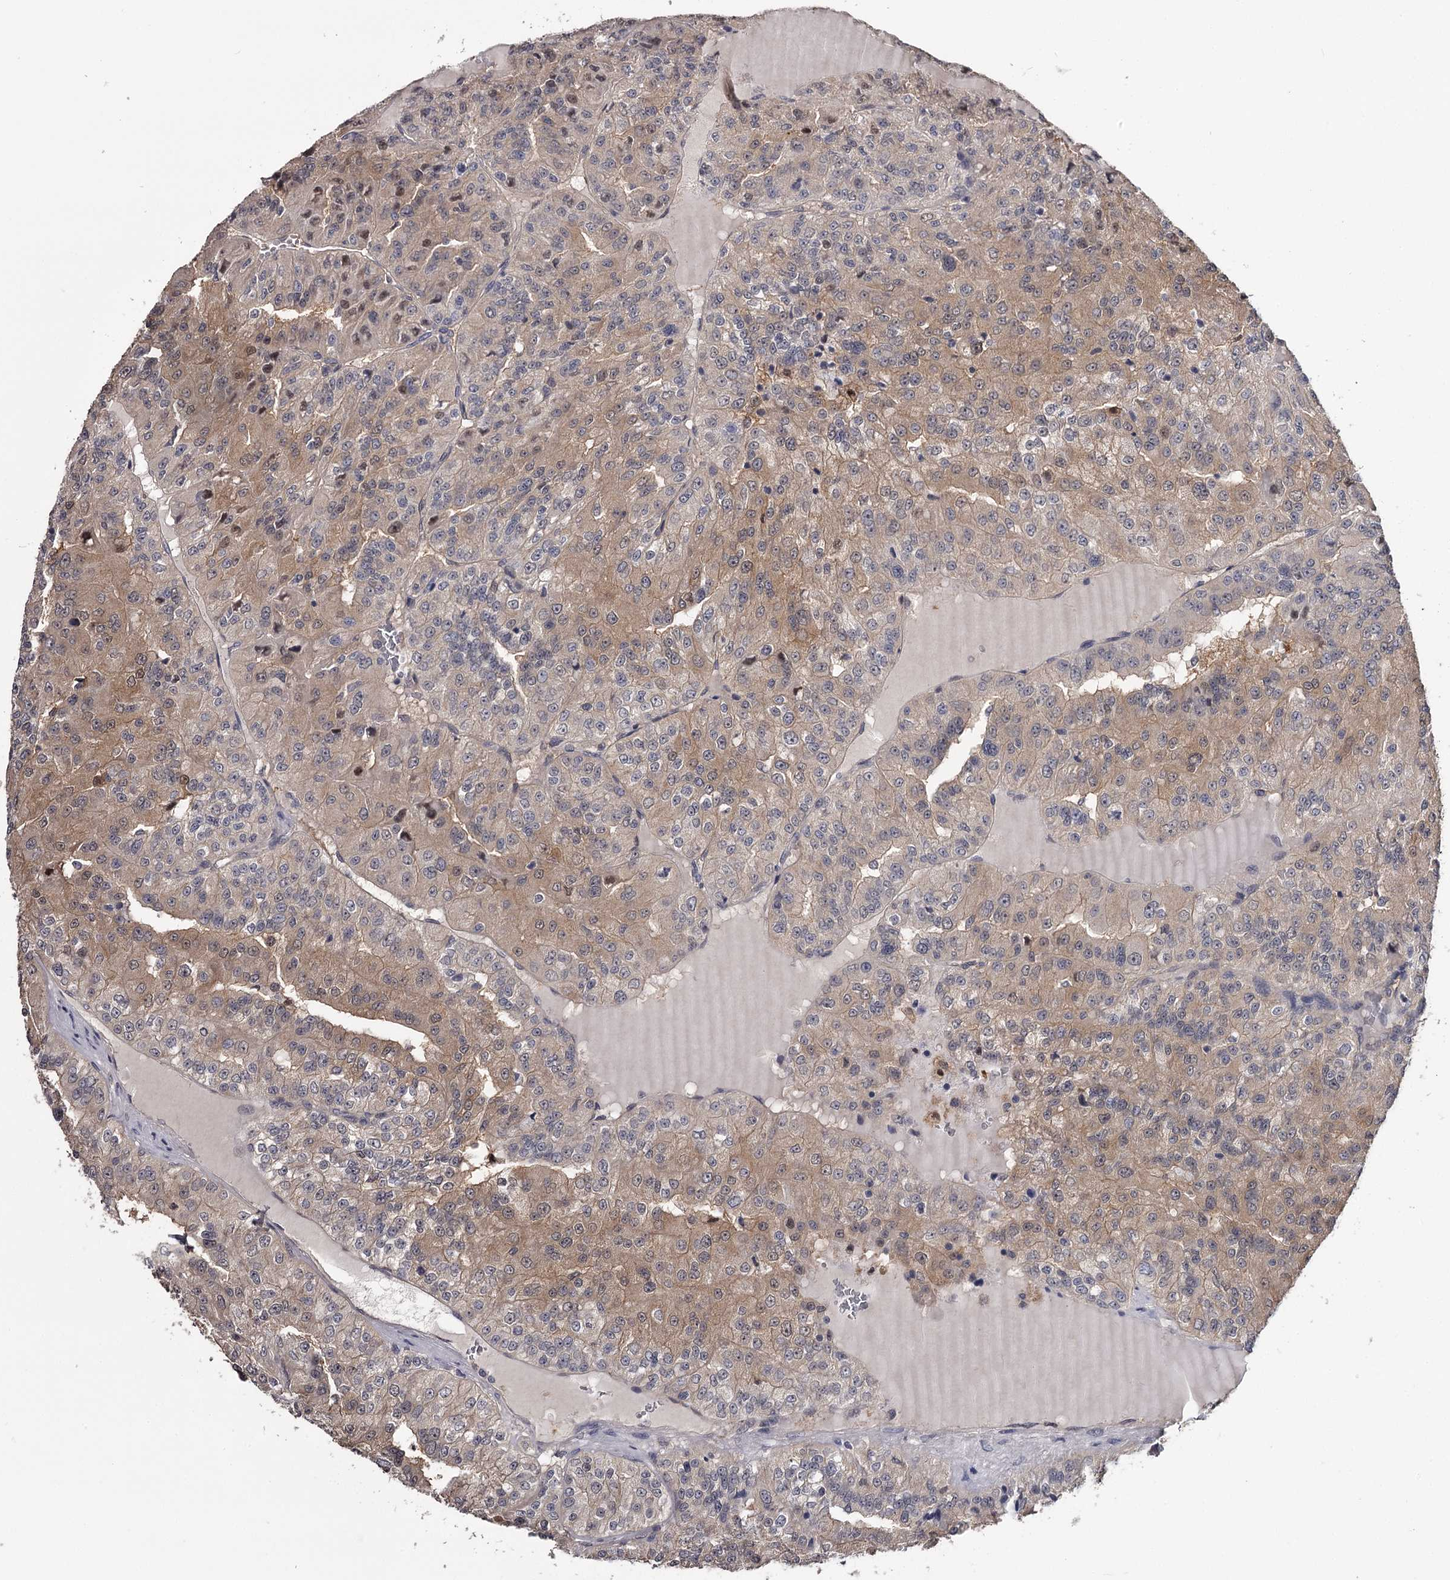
{"staining": {"intensity": "weak", "quantity": "25%-75%", "location": "cytoplasmic/membranous,nuclear"}, "tissue": "renal cancer", "cell_type": "Tumor cells", "image_type": "cancer", "snomed": [{"axis": "morphology", "description": "Adenocarcinoma, NOS"}, {"axis": "topography", "description": "Kidney"}], "caption": "There is low levels of weak cytoplasmic/membranous and nuclear staining in tumor cells of renal cancer (adenocarcinoma), as demonstrated by immunohistochemical staining (brown color).", "gene": "GSTO1", "patient": {"sex": "female", "age": 63}}